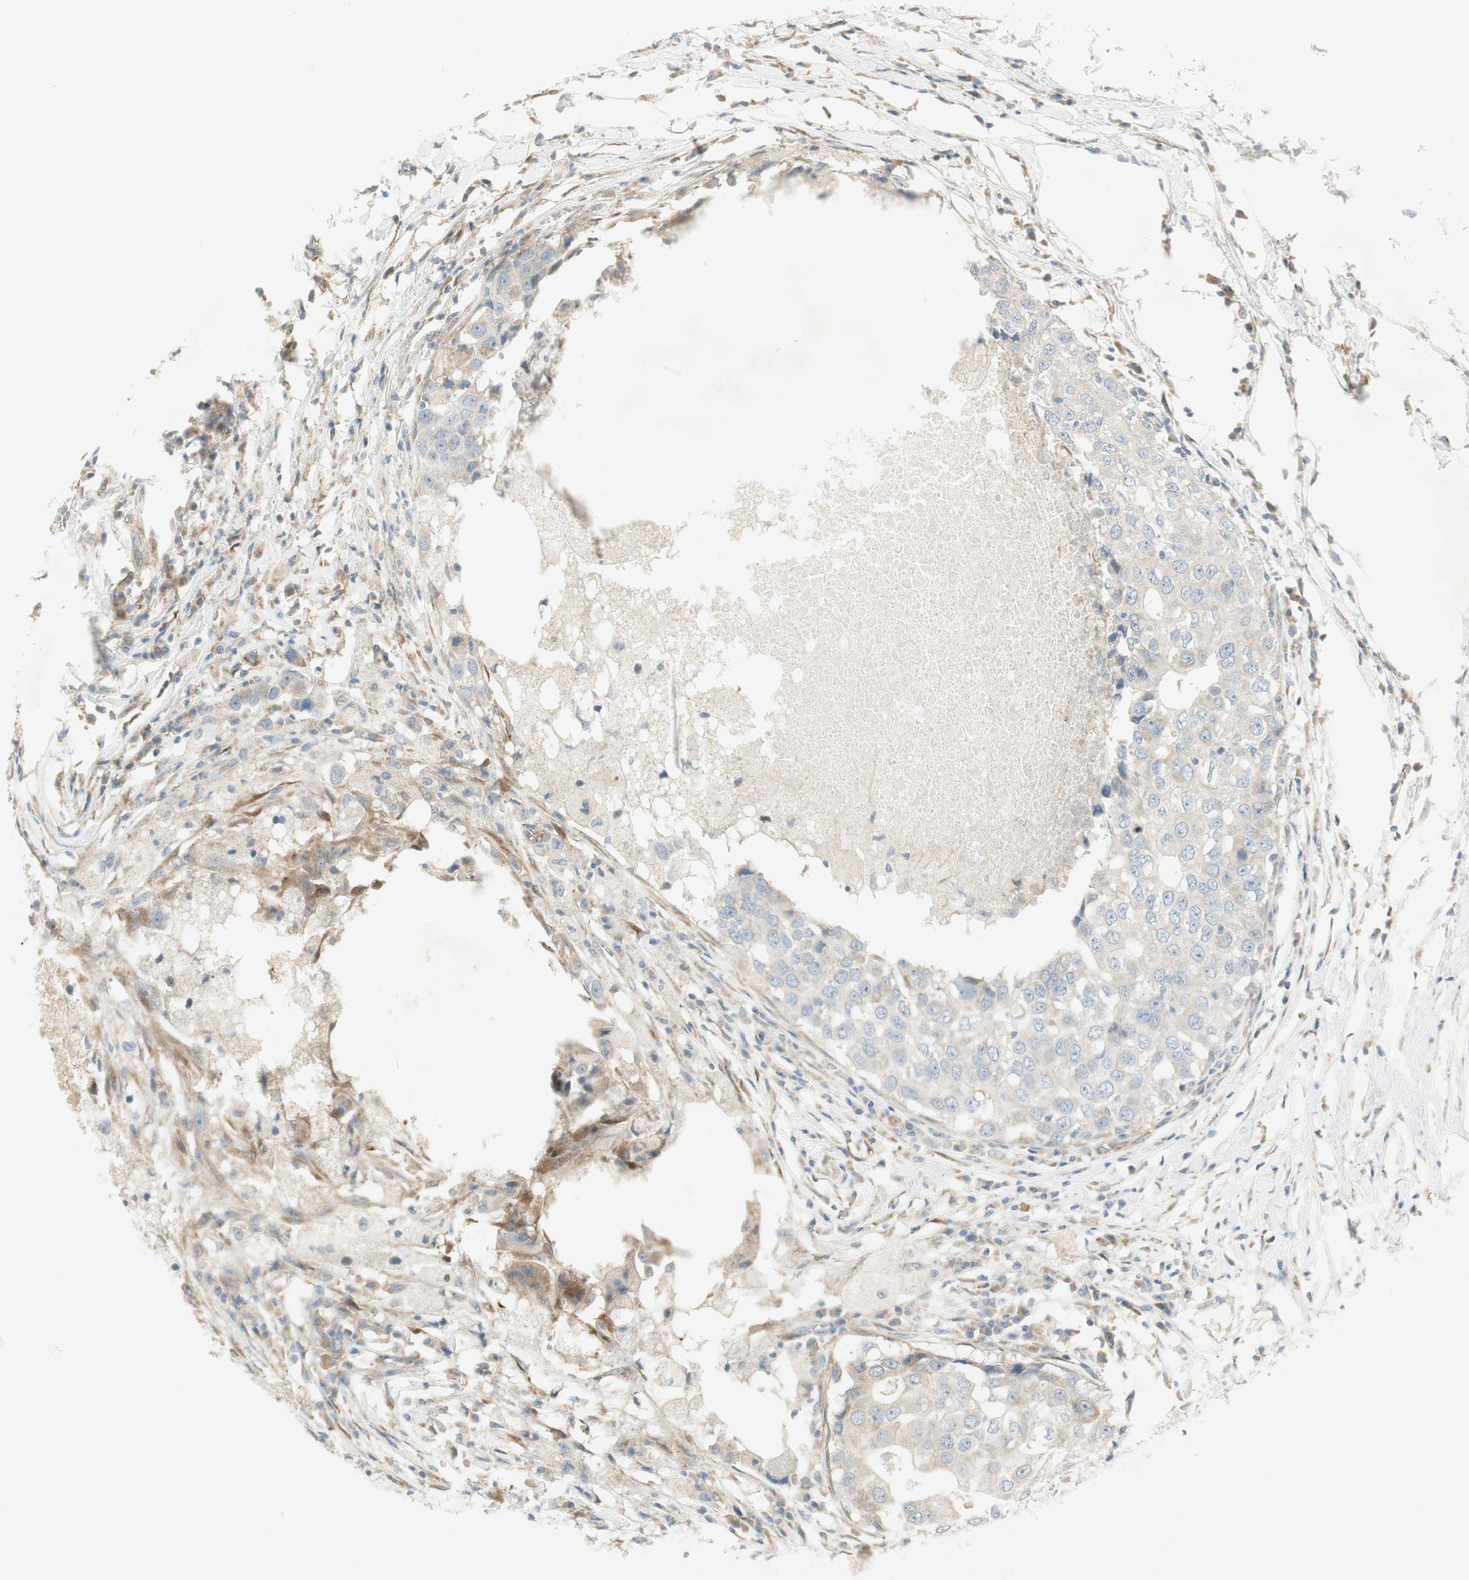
{"staining": {"intensity": "weak", "quantity": "25%-75%", "location": "cytoplasmic/membranous"}, "tissue": "breast cancer", "cell_type": "Tumor cells", "image_type": "cancer", "snomed": [{"axis": "morphology", "description": "Duct carcinoma"}, {"axis": "topography", "description": "Breast"}], "caption": "The image shows staining of breast cancer, revealing weak cytoplasmic/membranous protein positivity (brown color) within tumor cells.", "gene": "STON1-GTF2A1L", "patient": {"sex": "female", "age": 27}}